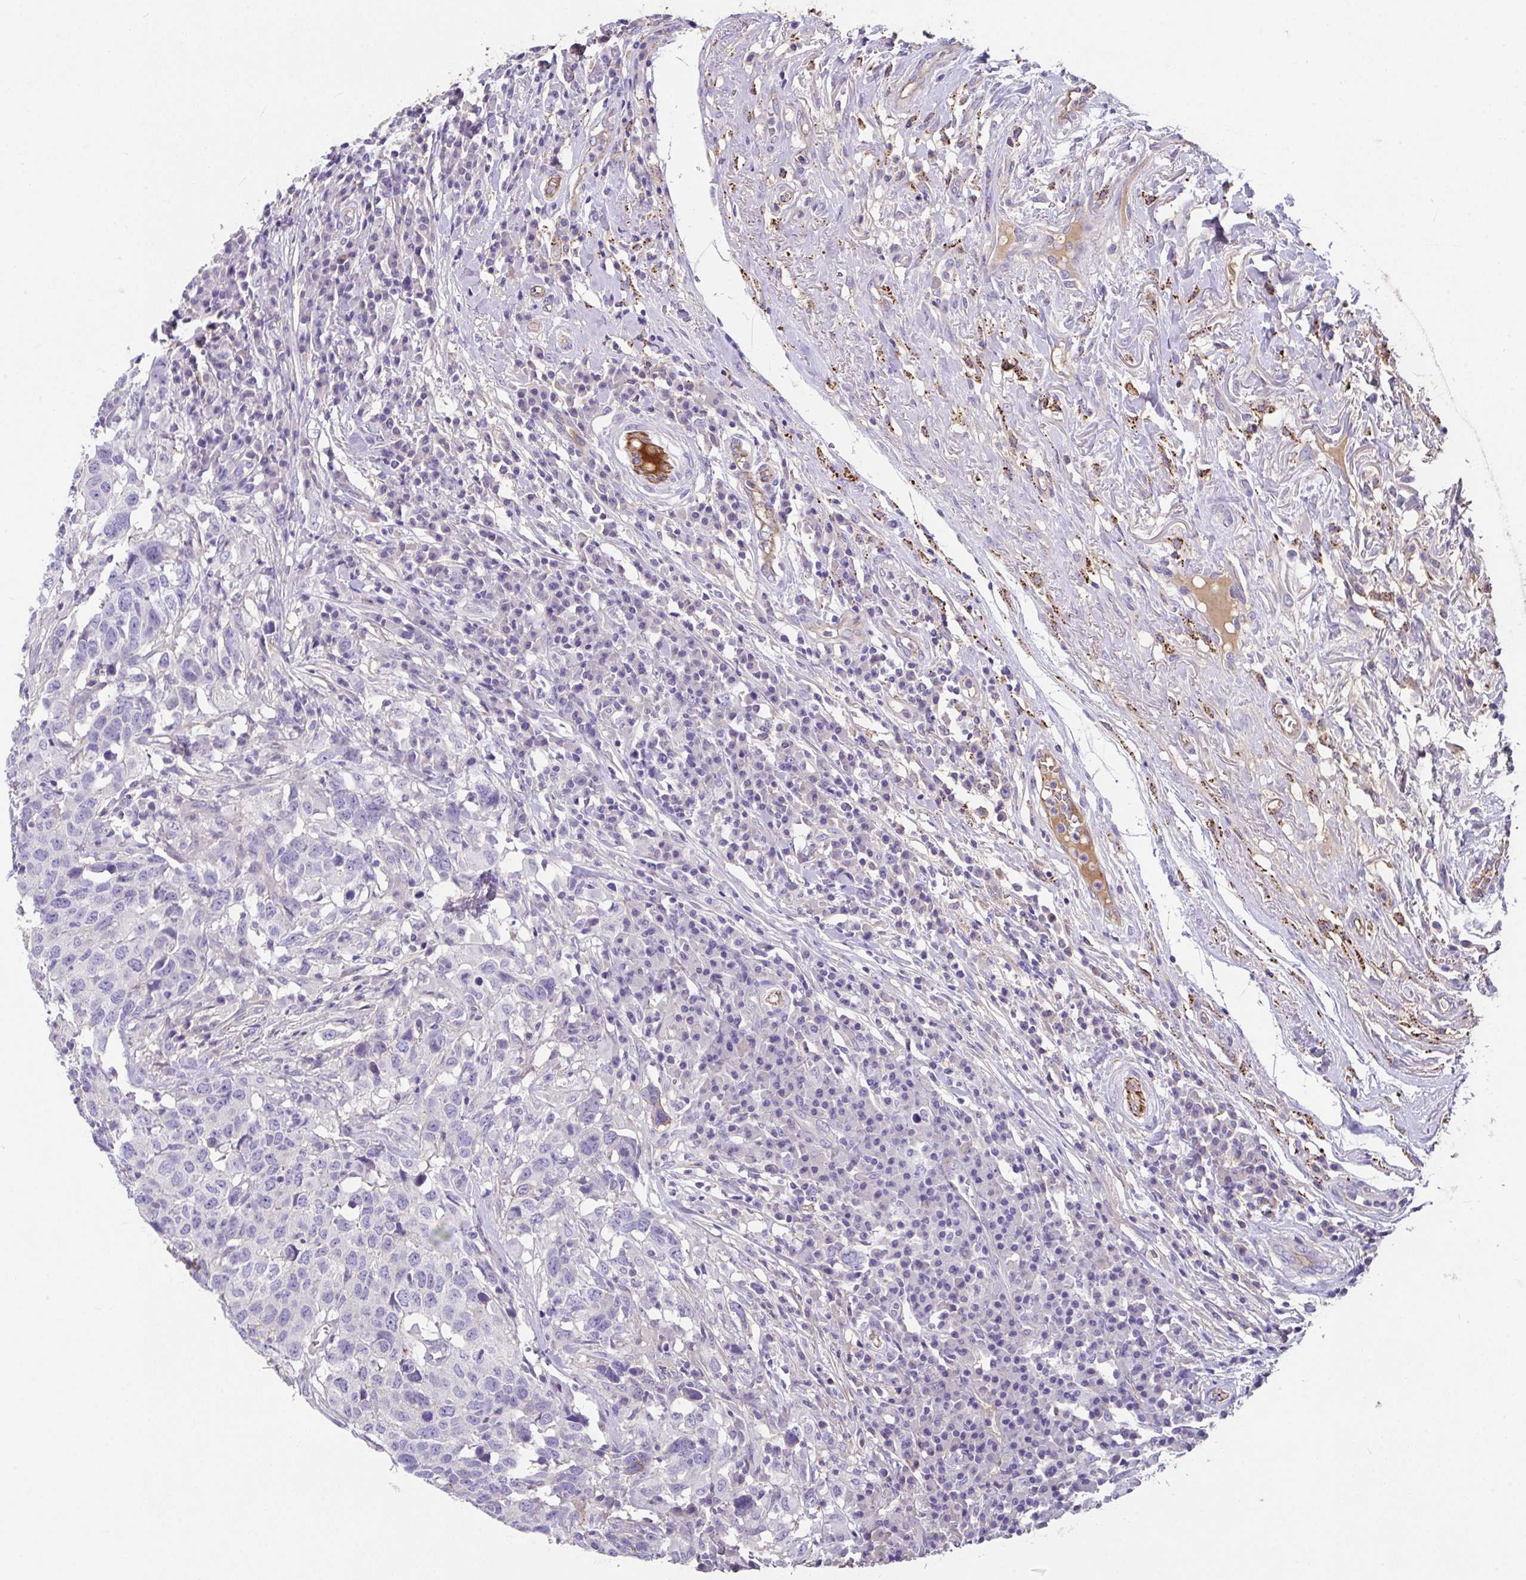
{"staining": {"intensity": "negative", "quantity": "none", "location": "none"}, "tissue": "head and neck cancer", "cell_type": "Tumor cells", "image_type": "cancer", "snomed": [{"axis": "morphology", "description": "Normal tissue, NOS"}, {"axis": "morphology", "description": "Squamous cell carcinoma, NOS"}, {"axis": "topography", "description": "Skeletal muscle"}, {"axis": "topography", "description": "Vascular tissue"}, {"axis": "topography", "description": "Peripheral nerve tissue"}, {"axis": "topography", "description": "Head-Neck"}], "caption": "Histopathology image shows no significant protein staining in tumor cells of head and neck cancer (squamous cell carcinoma).", "gene": "ZNF813", "patient": {"sex": "male", "age": 66}}